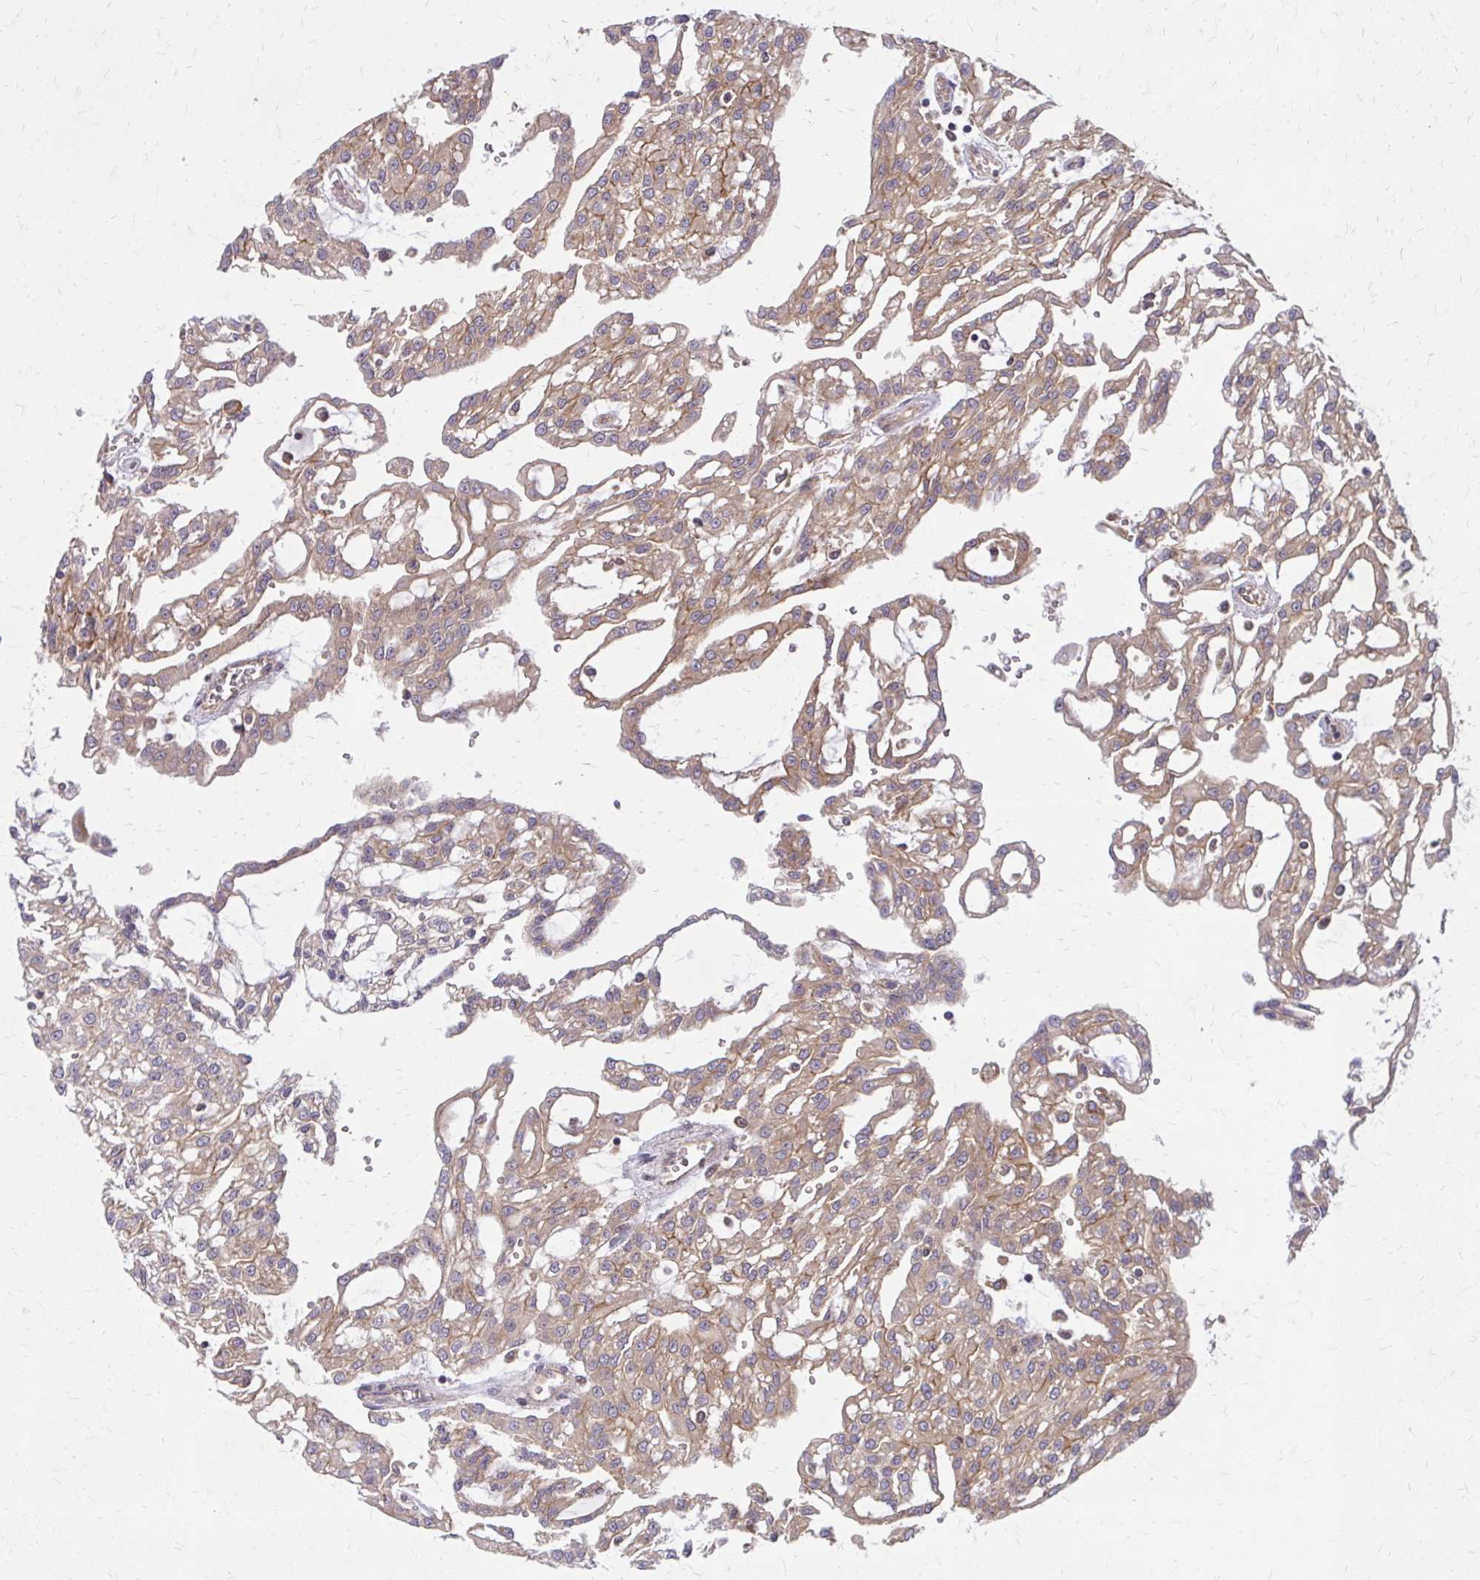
{"staining": {"intensity": "moderate", "quantity": "25%-75%", "location": "cytoplasmic/membranous"}, "tissue": "renal cancer", "cell_type": "Tumor cells", "image_type": "cancer", "snomed": [{"axis": "morphology", "description": "Adenocarcinoma, NOS"}, {"axis": "topography", "description": "Kidney"}], "caption": "Immunohistochemical staining of human renal adenocarcinoma demonstrates medium levels of moderate cytoplasmic/membranous protein expression in approximately 25%-75% of tumor cells. (Brightfield microscopy of DAB IHC at high magnification).", "gene": "OXNAD1", "patient": {"sex": "male", "age": 63}}